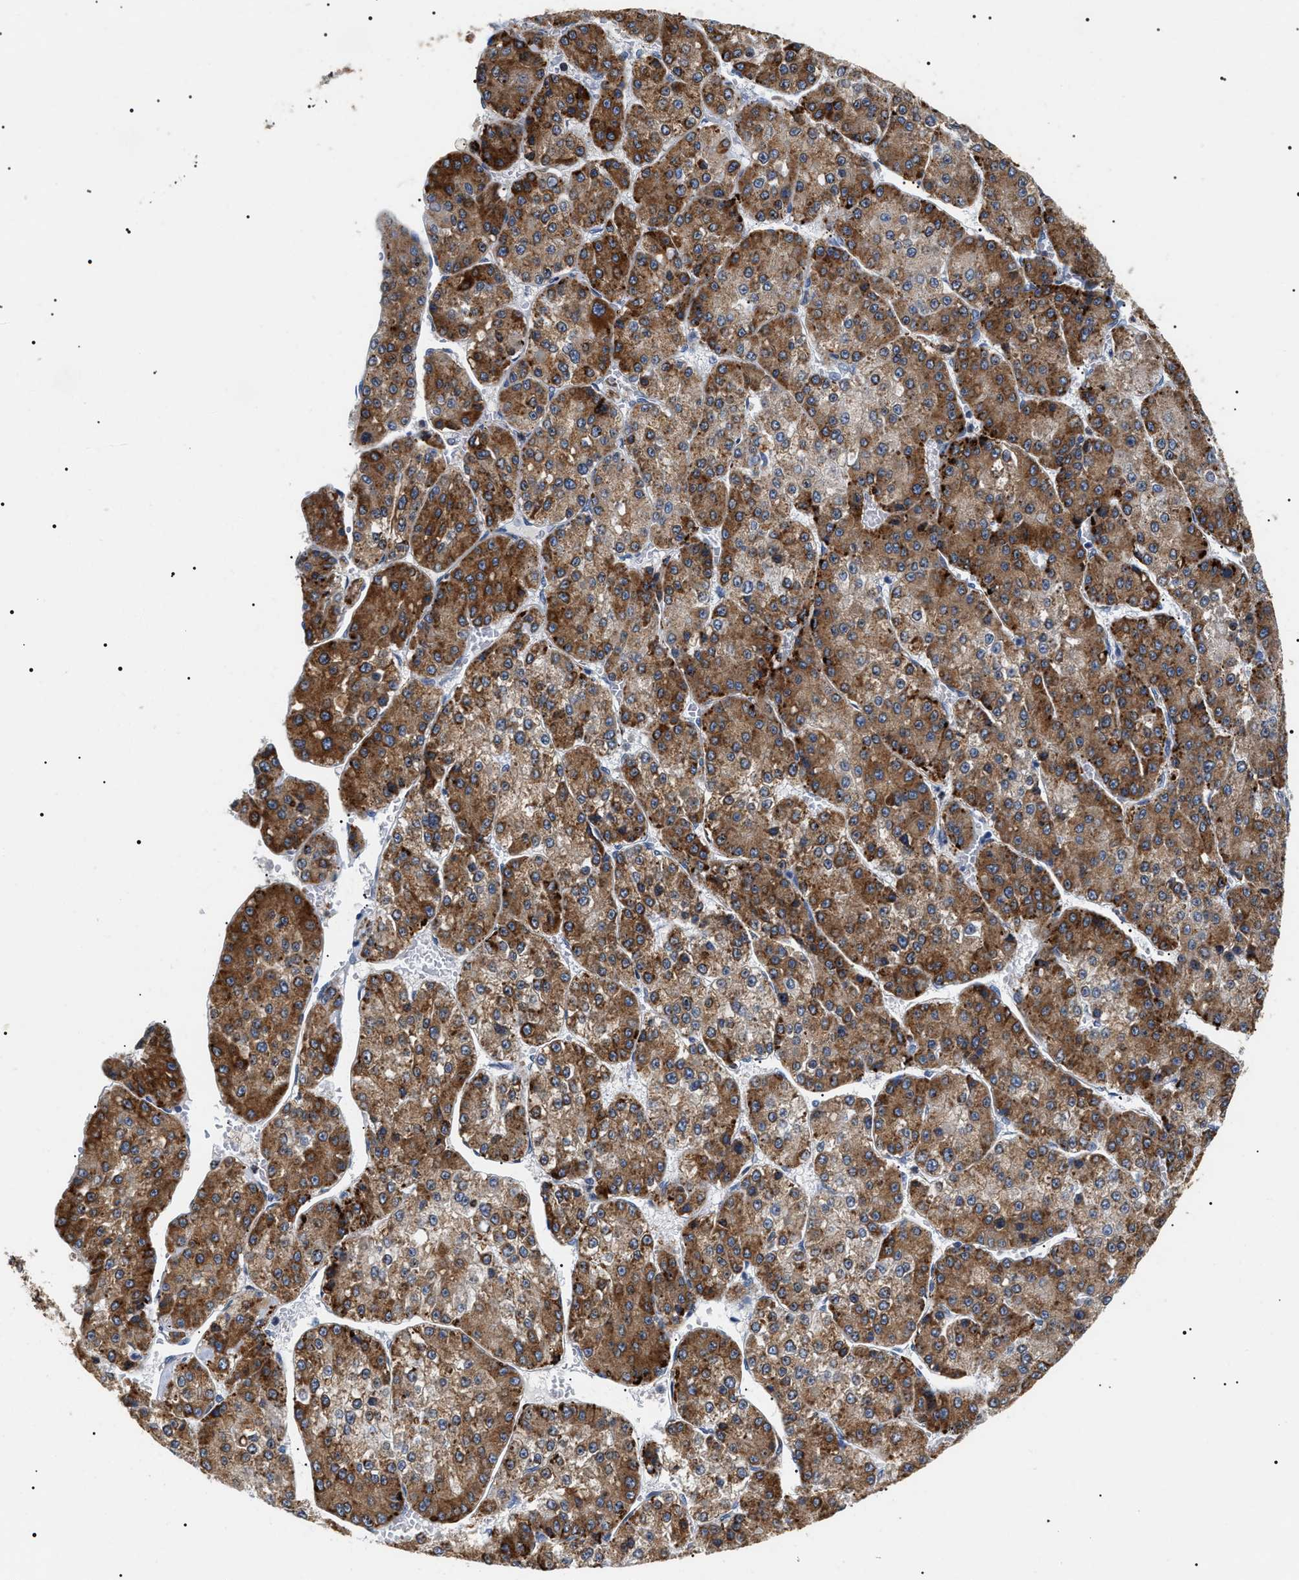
{"staining": {"intensity": "moderate", "quantity": ">75%", "location": "cytoplasmic/membranous"}, "tissue": "liver cancer", "cell_type": "Tumor cells", "image_type": "cancer", "snomed": [{"axis": "morphology", "description": "Carcinoma, Hepatocellular, NOS"}, {"axis": "topography", "description": "Liver"}], "caption": "High-magnification brightfield microscopy of hepatocellular carcinoma (liver) stained with DAB (3,3'-diaminobenzidine) (brown) and counterstained with hematoxylin (blue). tumor cells exhibit moderate cytoplasmic/membranous positivity is present in about>75% of cells. (brown staining indicates protein expression, while blue staining denotes nuclei).", "gene": "HSD17B11", "patient": {"sex": "female", "age": 73}}